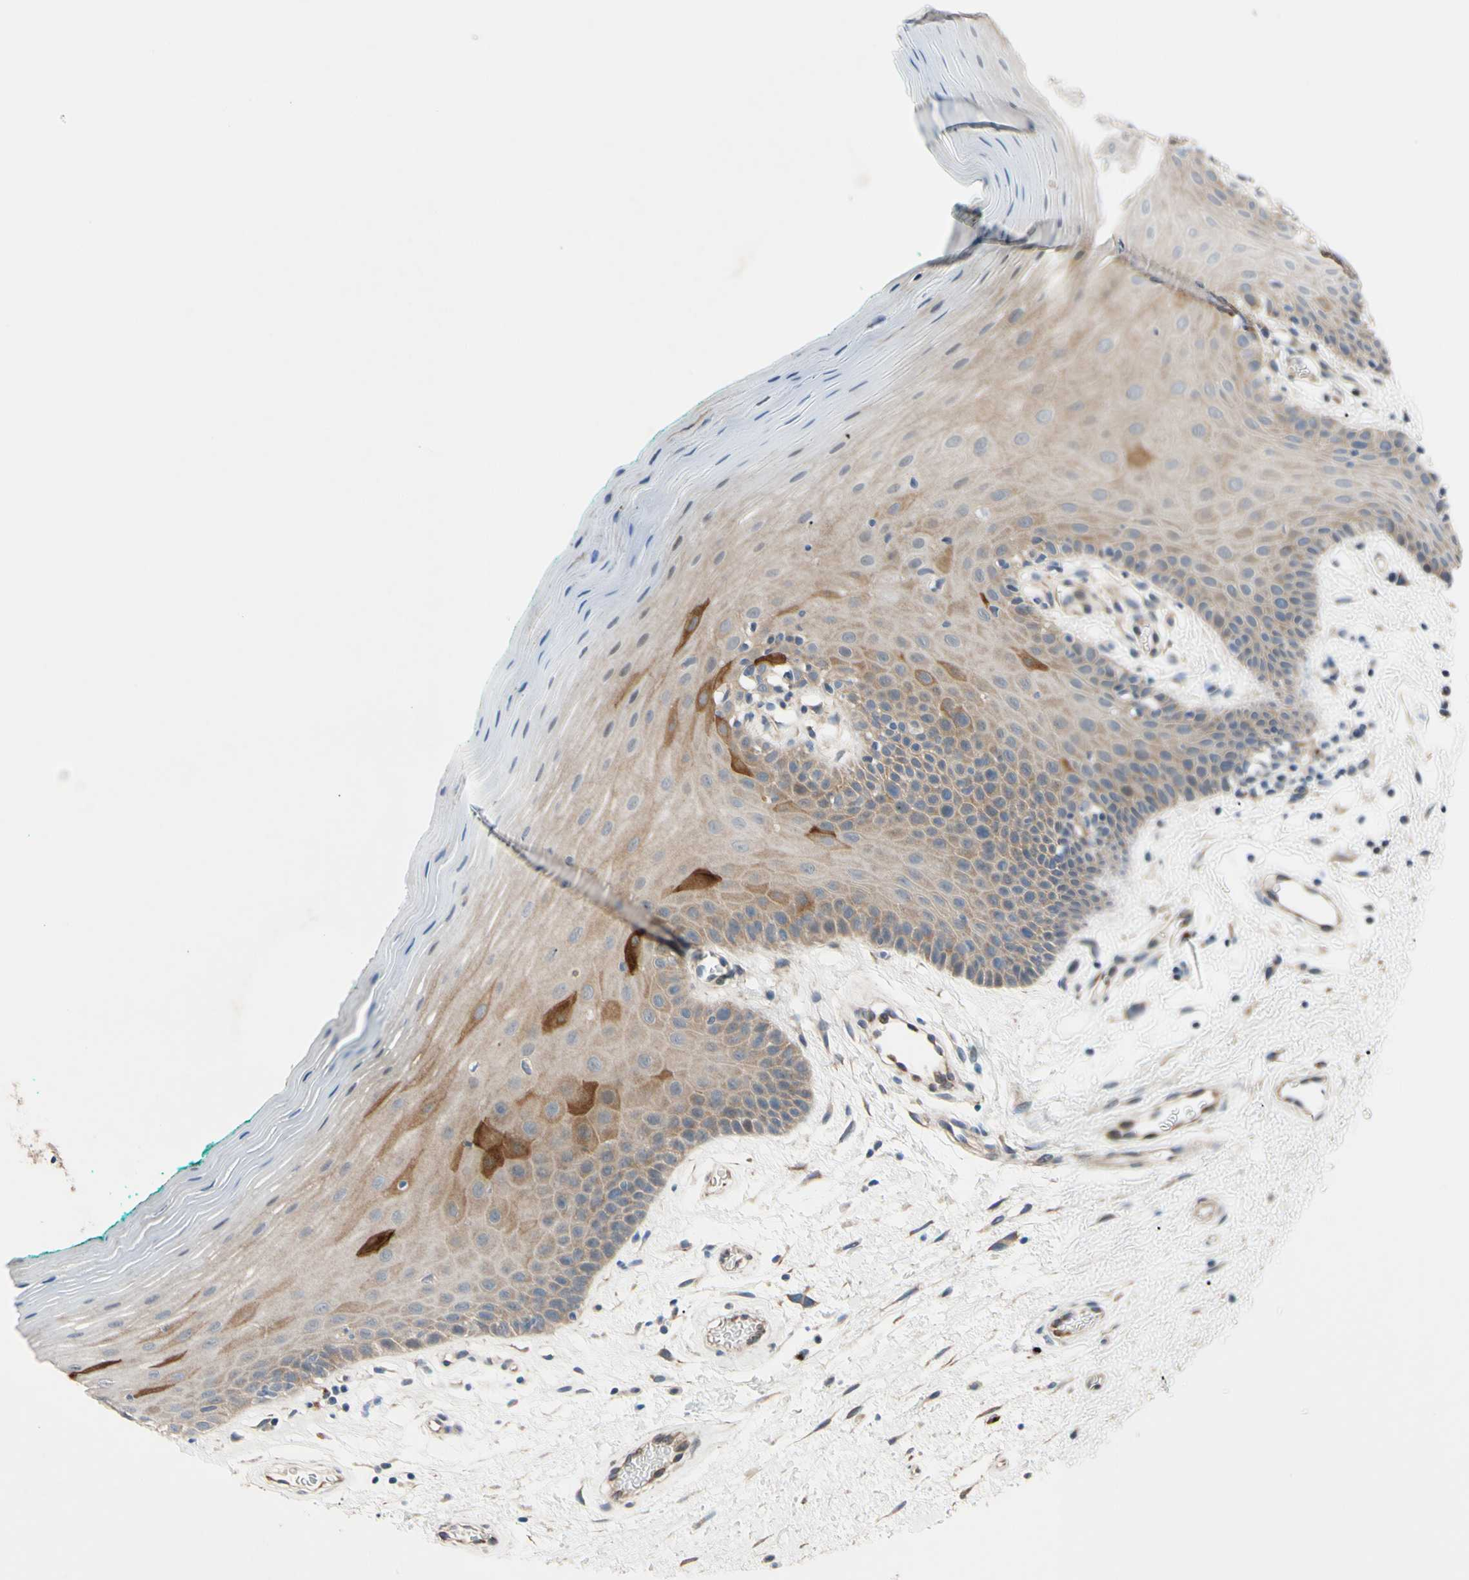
{"staining": {"intensity": "strong", "quantity": "<25%", "location": "cytoplasmic/membranous"}, "tissue": "oral mucosa", "cell_type": "Squamous epithelial cells", "image_type": "normal", "snomed": [{"axis": "morphology", "description": "Normal tissue, NOS"}, {"axis": "topography", "description": "Skeletal muscle"}, {"axis": "topography", "description": "Oral tissue"}], "caption": "Squamous epithelial cells display medium levels of strong cytoplasmic/membranous expression in approximately <25% of cells in unremarkable human oral mucosa. (Brightfield microscopy of DAB IHC at high magnification).", "gene": "SVIL", "patient": {"sex": "male", "age": 58}}